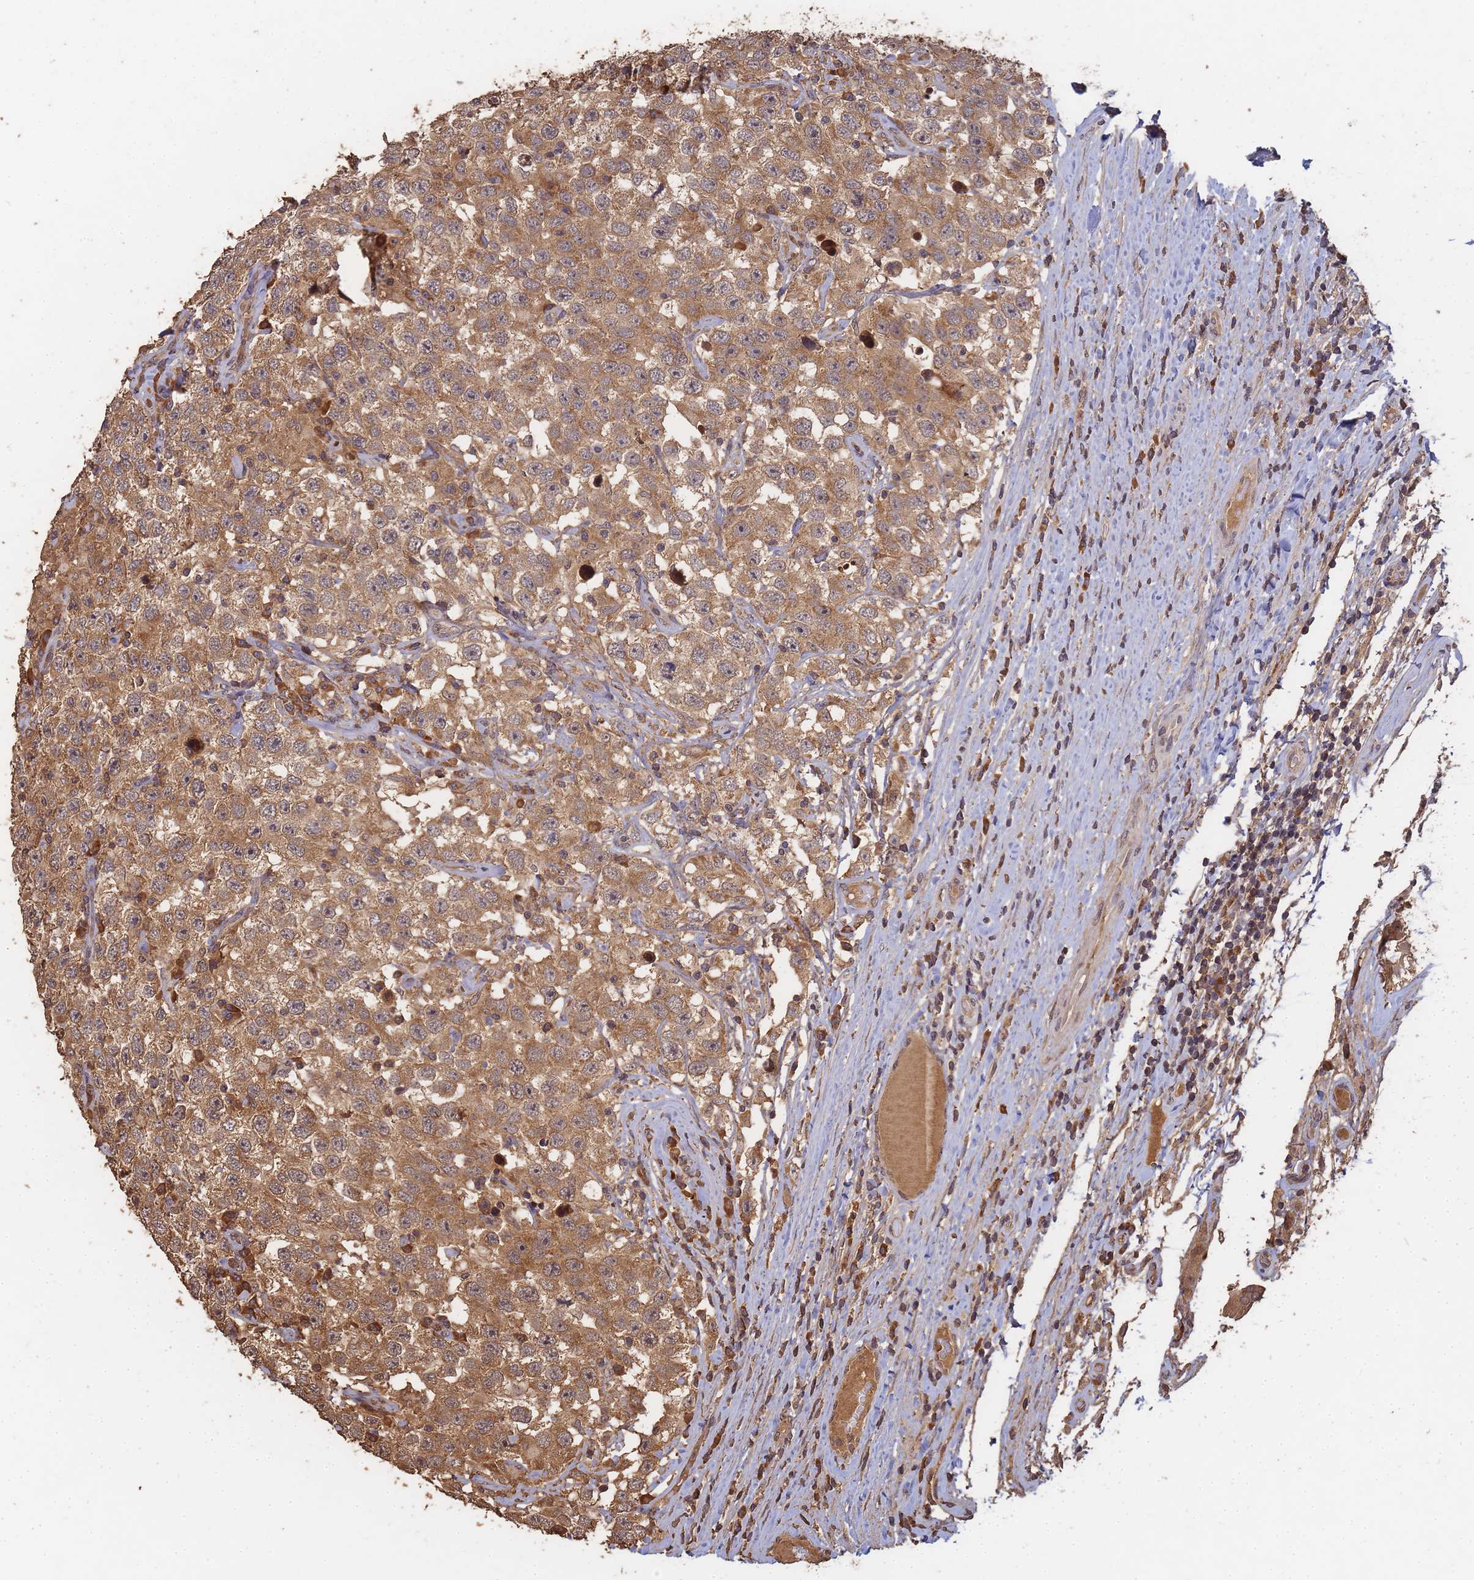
{"staining": {"intensity": "moderate", "quantity": ">75%", "location": "cytoplasmic/membranous"}, "tissue": "testis cancer", "cell_type": "Tumor cells", "image_type": "cancer", "snomed": [{"axis": "morphology", "description": "Seminoma, NOS"}, {"axis": "topography", "description": "Testis"}], "caption": "DAB (3,3'-diaminobenzidine) immunohistochemical staining of human seminoma (testis) reveals moderate cytoplasmic/membranous protein positivity in approximately >75% of tumor cells.", "gene": "ALKBH1", "patient": {"sex": "male", "age": 41}}